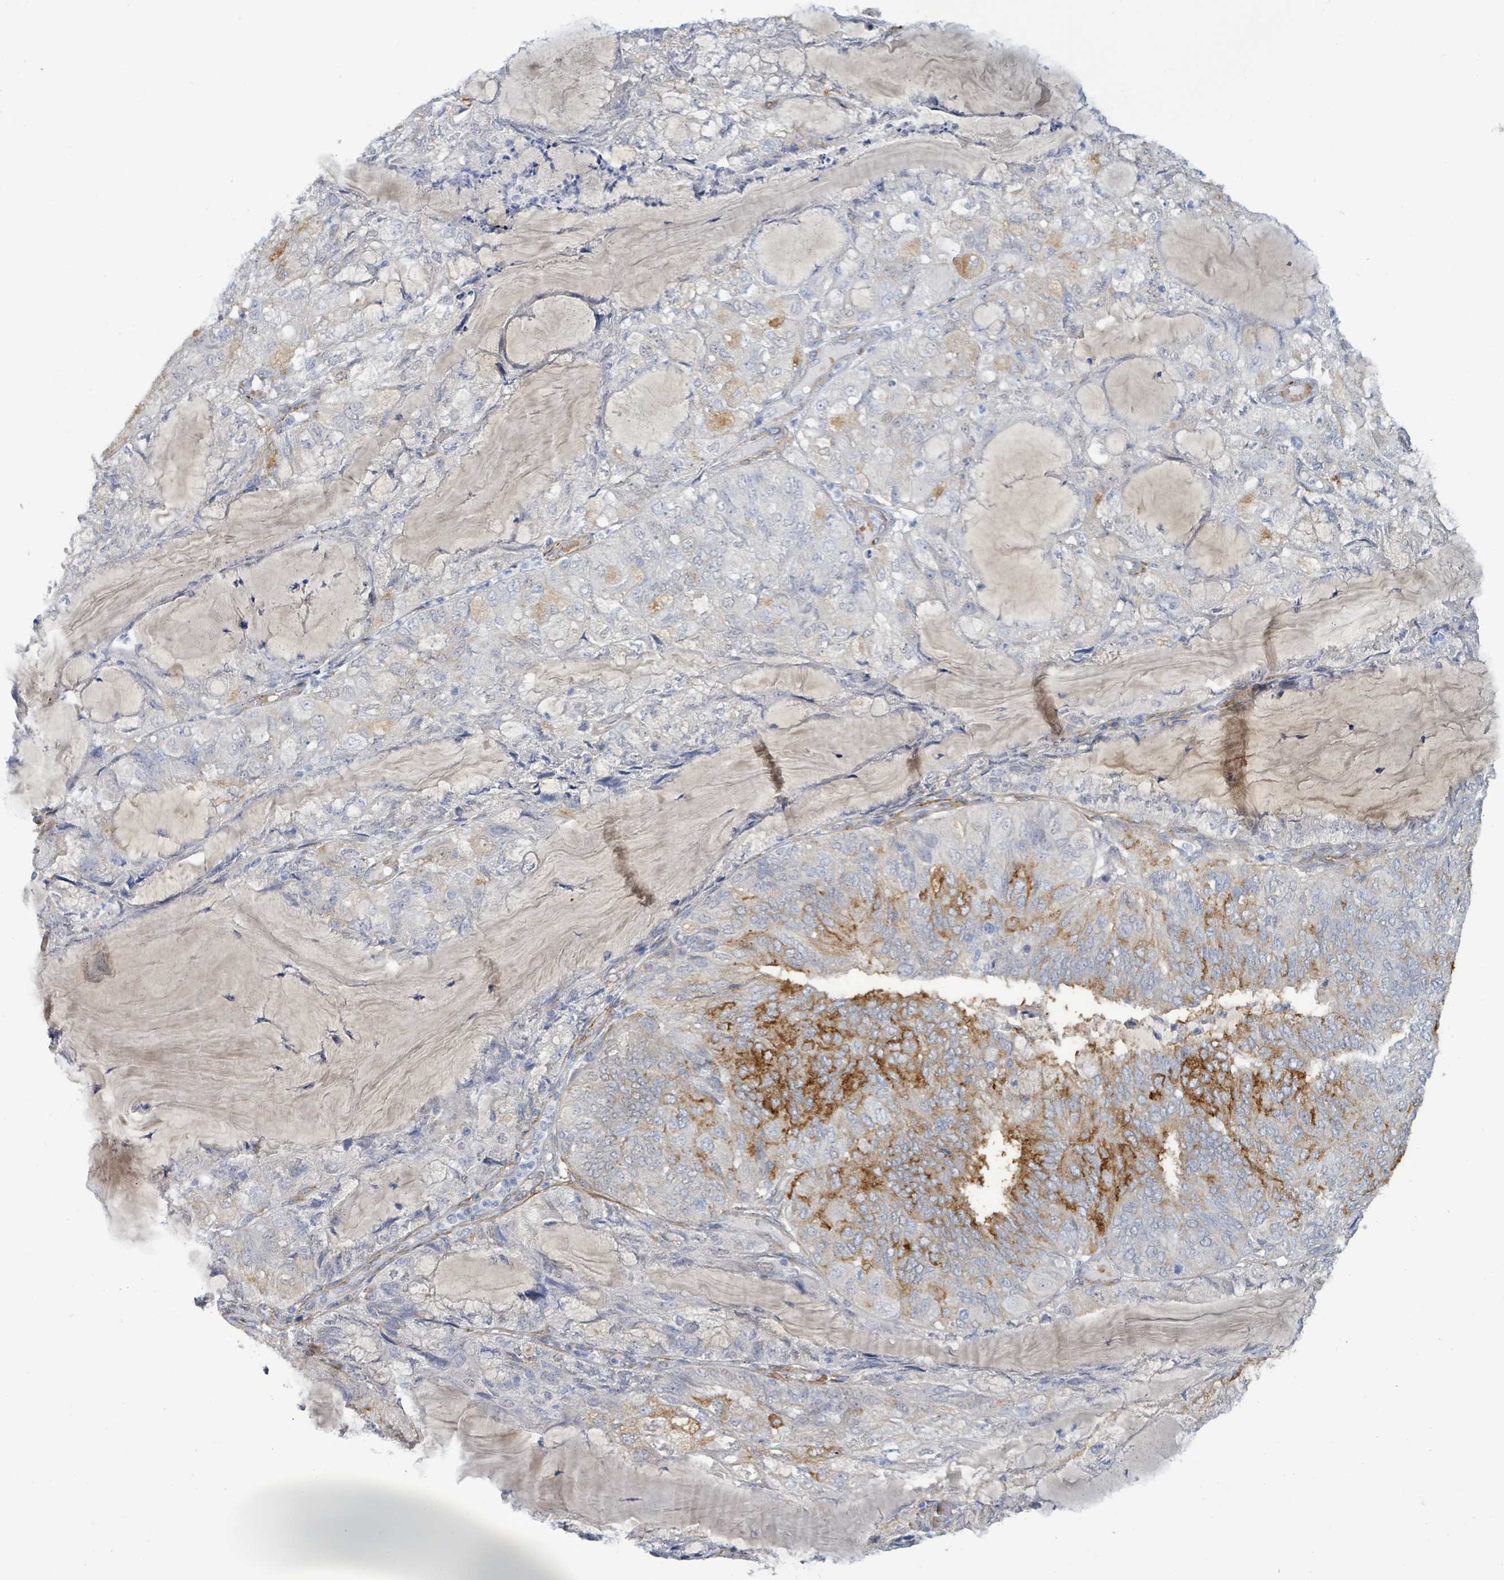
{"staining": {"intensity": "negative", "quantity": "none", "location": "none"}, "tissue": "endometrial cancer", "cell_type": "Tumor cells", "image_type": "cancer", "snomed": [{"axis": "morphology", "description": "Adenocarcinoma, NOS"}, {"axis": "topography", "description": "Endometrium"}], "caption": "A high-resolution histopathology image shows immunohistochemistry staining of endometrial adenocarcinoma, which demonstrates no significant staining in tumor cells.", "gene": "DMRTC1B", "patient": {"sex": "female", "age": 81}}